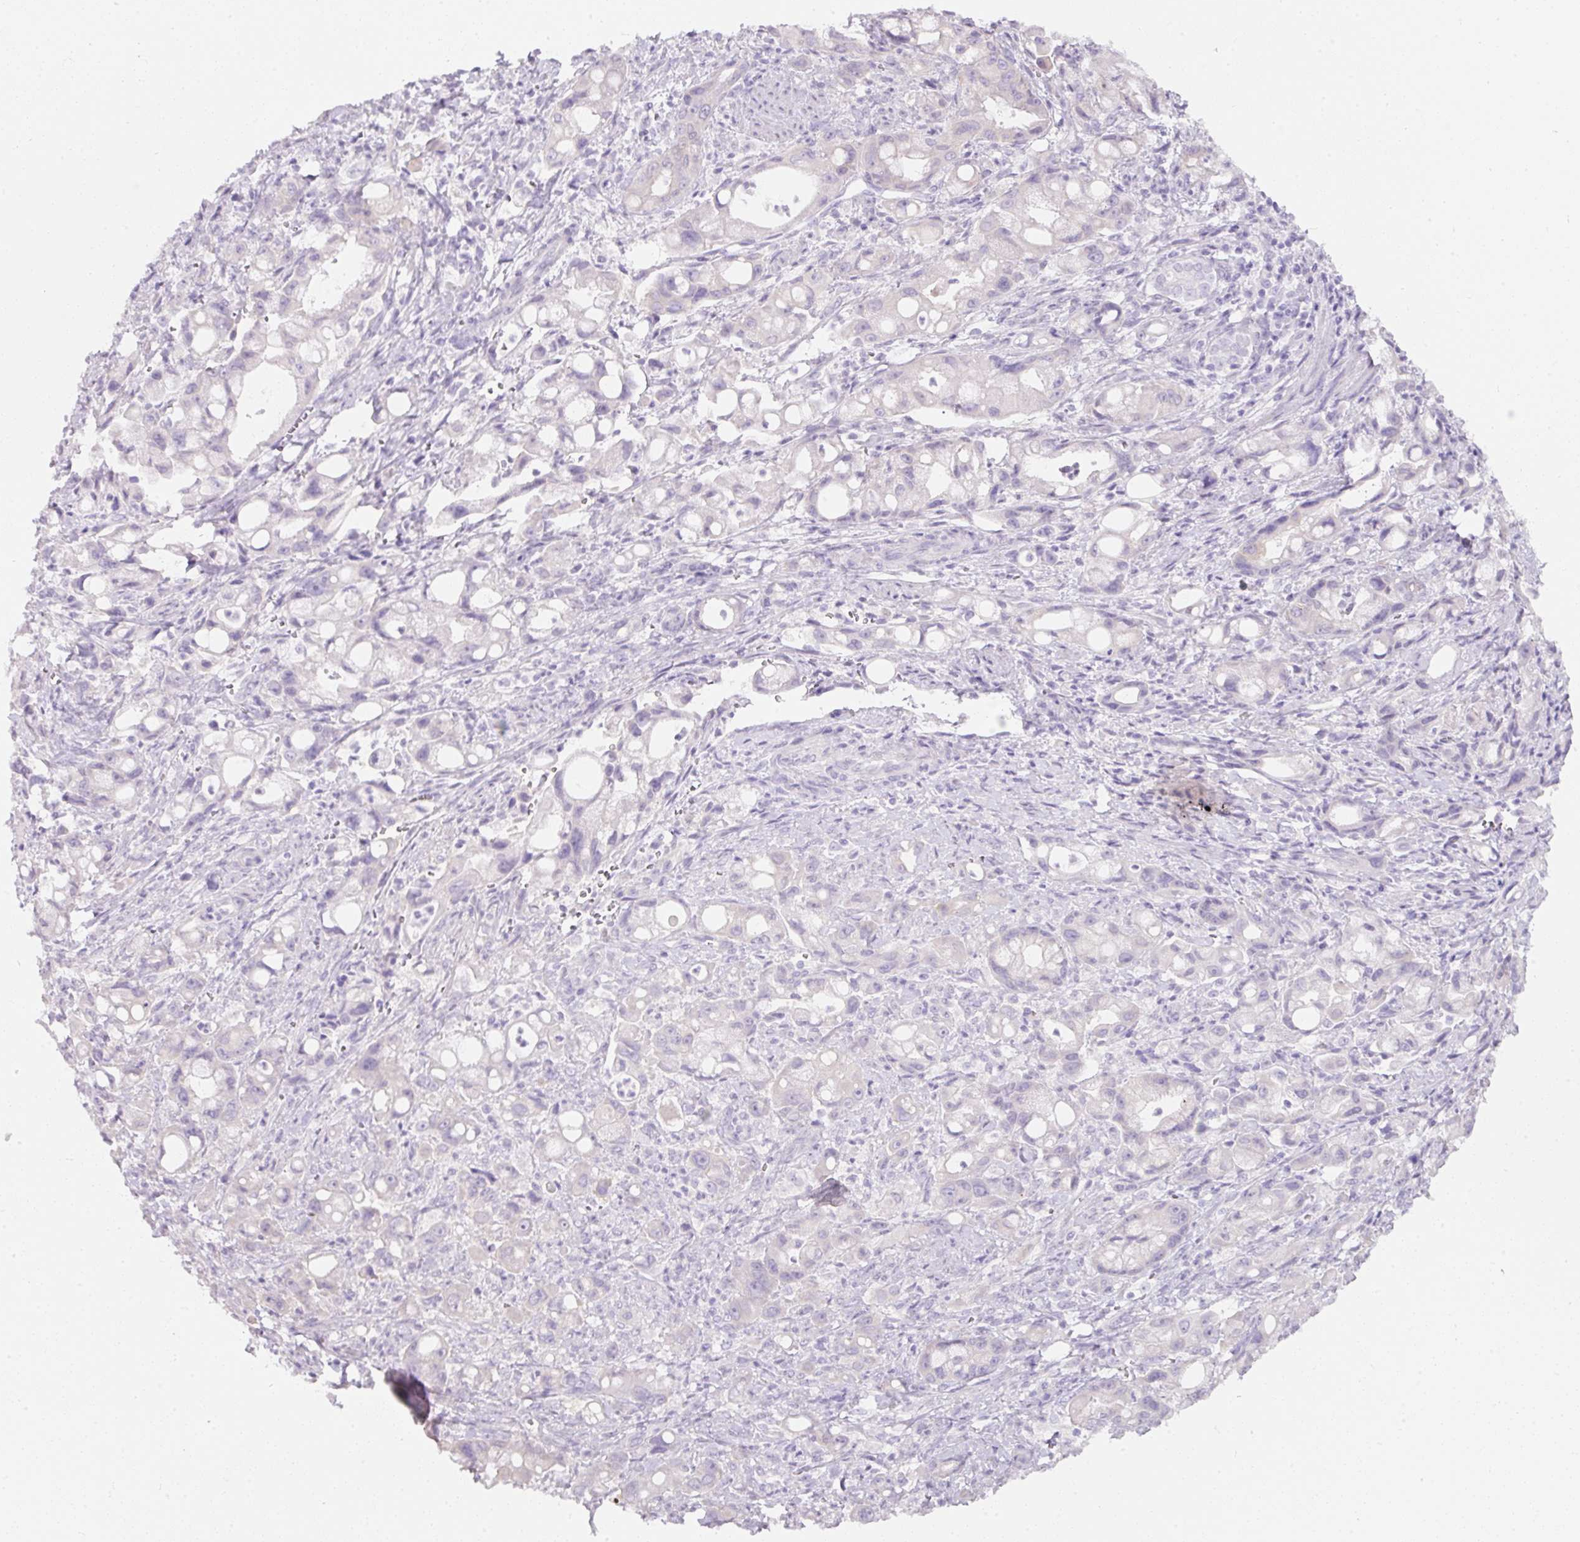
{"staining": {"intensity": "negative", "quantity": "none", "location": "none"}, "tissue": "pancreatic cancer", "cell_type": "Tumor cells", "image_type": "cancer", "snomed": [{"axis": "morphology", "description": "Adenocarcinoma, NOS"}, {"axis": "topography", "description": "Pancreas"}], "caption": "This is an immunohistochemistry (IHC) photomicrograph of human pancreatic cancer (adenocarcinoma). There is no staining in tumor cells.", "gene": "SLC2A2", "patient": {"sex": "male", "age": 68}}